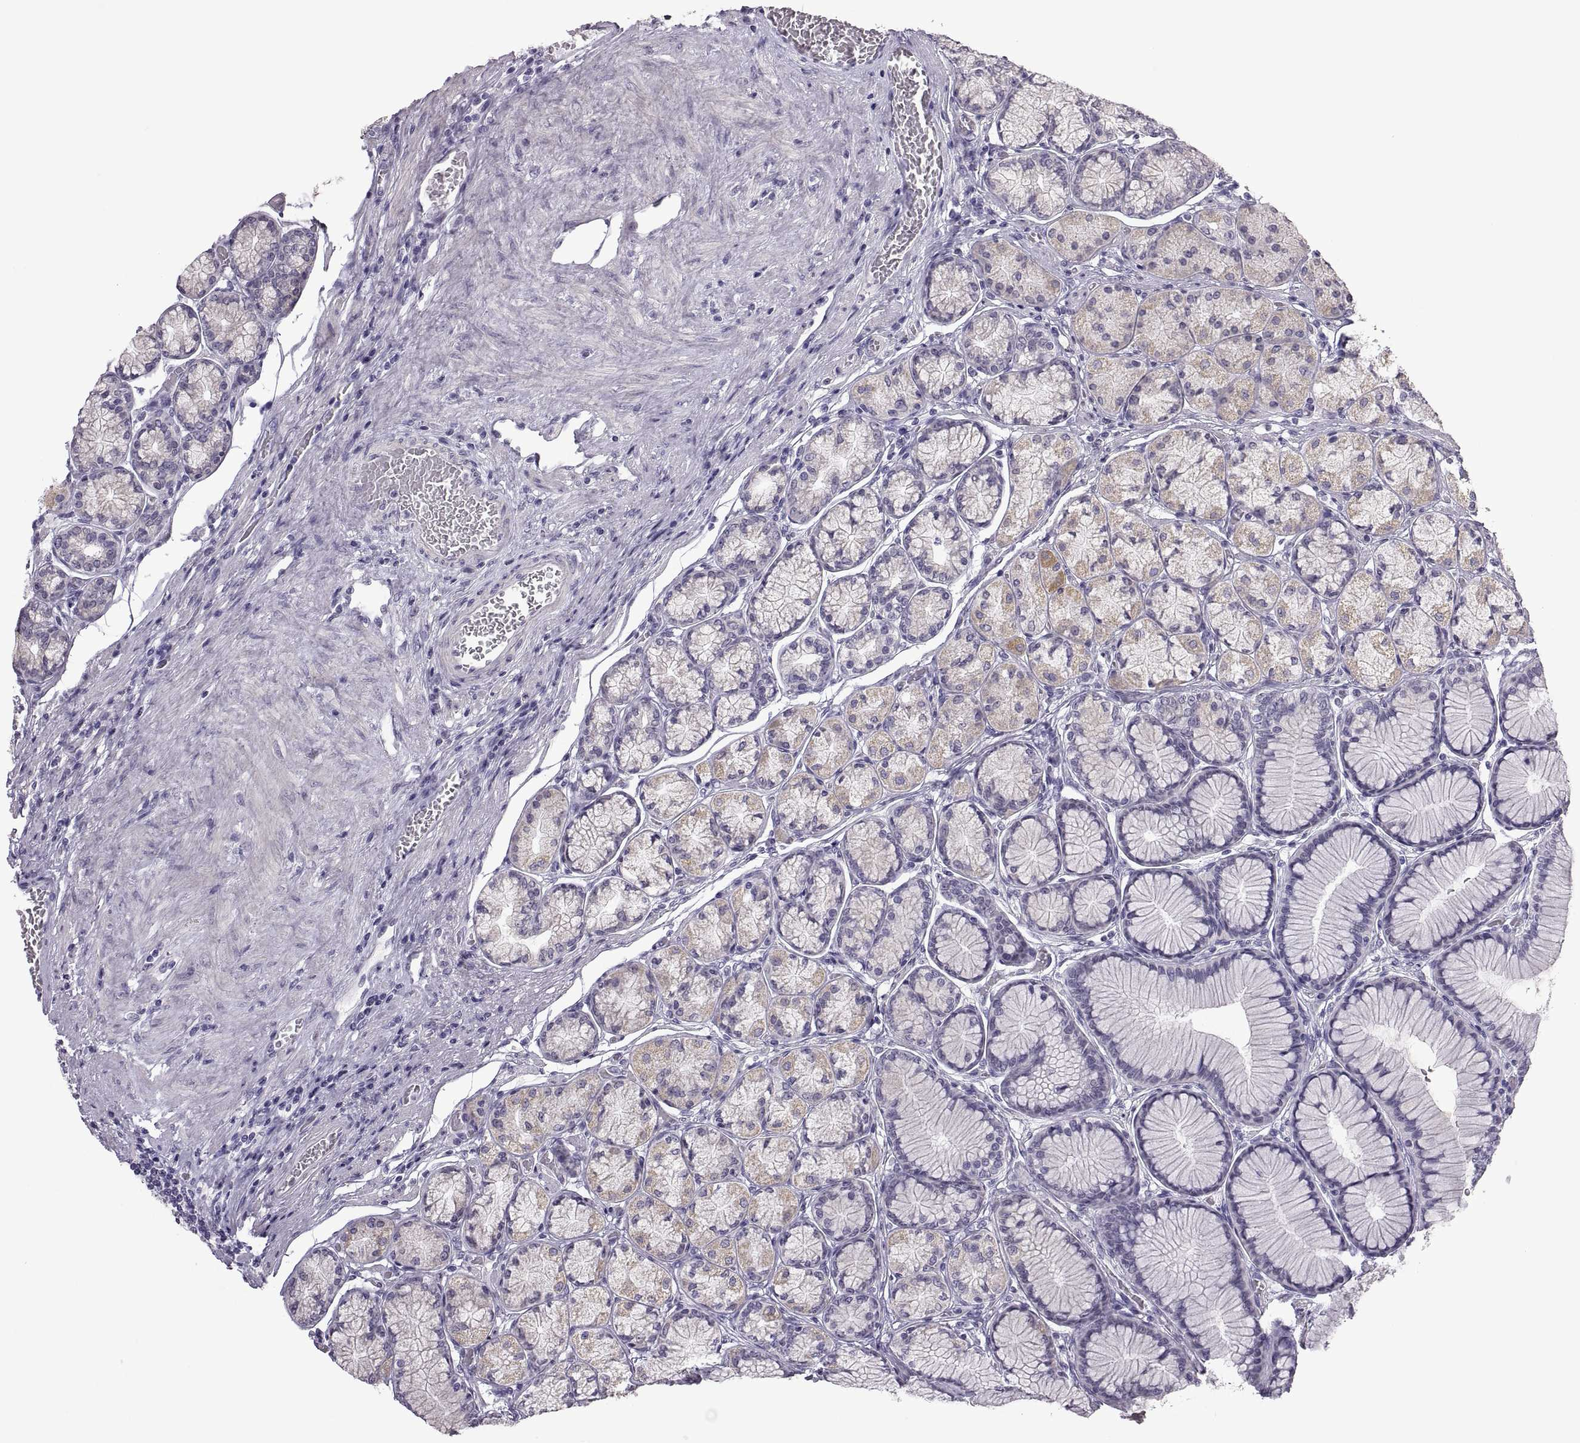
{"staining": {"intensity": "weak", "quantity": "<25%", "location": "cytoplasmic/membranous"}, "tissue": "stomach", "cell_type": "Glandular cells", "image_type": "normal", "snomed": [{"axis": "morphology", "description": "Normal tissue, NOS"}, {"axis": "morphology", "description": "Adenocarcinoma, NOS"}, {"axis": "morphology", "description": "Adenocarcinoma, High grade"}, {"axis": "topography", "description": "Stomach, upper"}, {"axis": "topography", "description": "Stomach"}], "caption": "Immunohistochemistry histopathology image of unremarkable stomach stained for a protein (brown), which exhibits no positivity in glandular cells.", "gene": "FAM170A", "patient": {"sex": "female", "age": 65}}